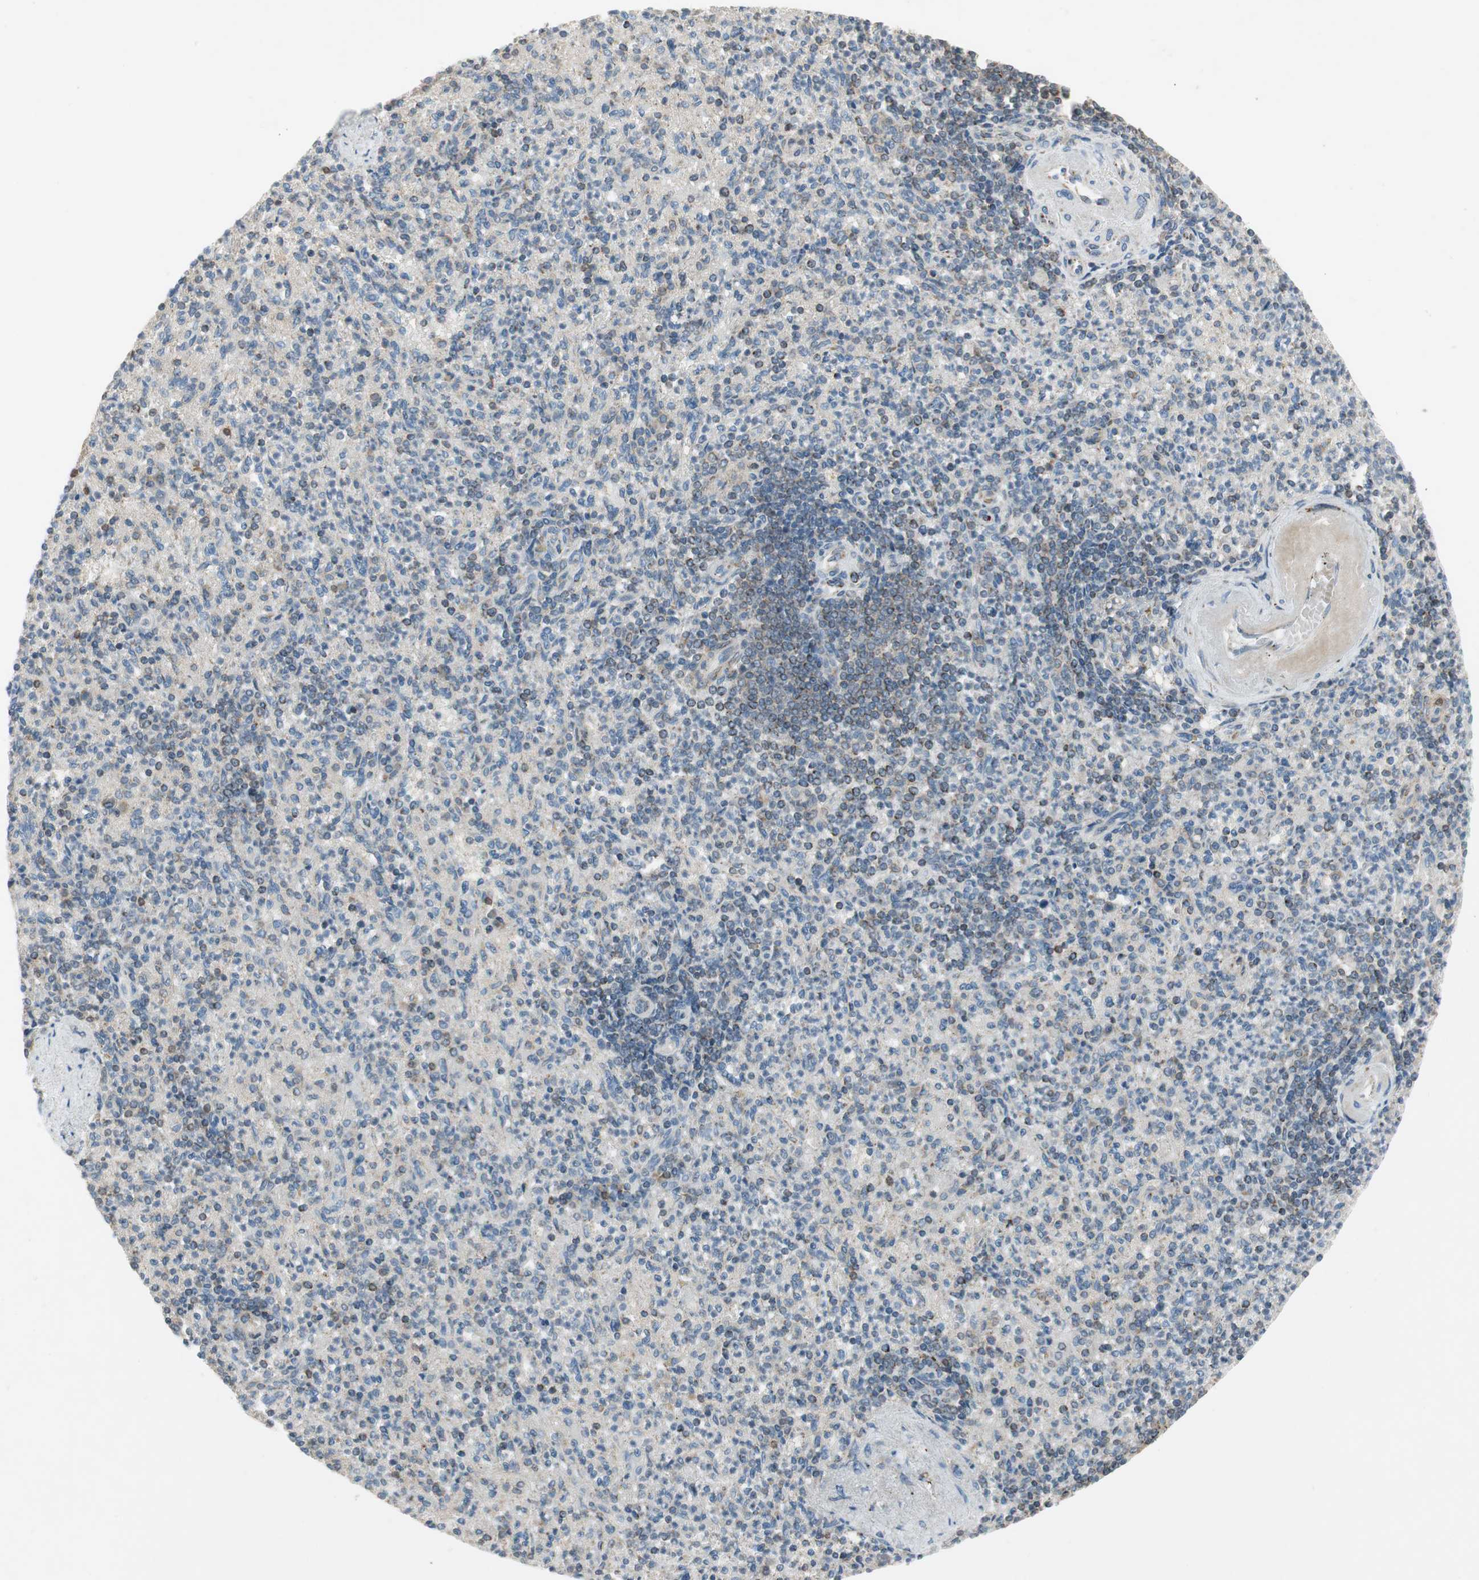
{"staining": {"intensity": "negative", "quantity": "none", "location": "none"}, "tissue": "spleen", "cell_type": "Cells in red pulp", "image_type": "normal", "snomed": [{"axis": "morphology", "description": "Normal tissue, NOS"}, {"axis": "topography", "description": "Spleen"}], "caption": "Photomicrograph shows no significant protein expression in cells in red pulp of benign spleen. The staining was performed using DAB to visualize the protein expression in brown, while the nuclei were stained in blue with hematoxylin (Magnification: 20x).", "gene": "USP2", "patient": {"sex": "female", "age": 74}}